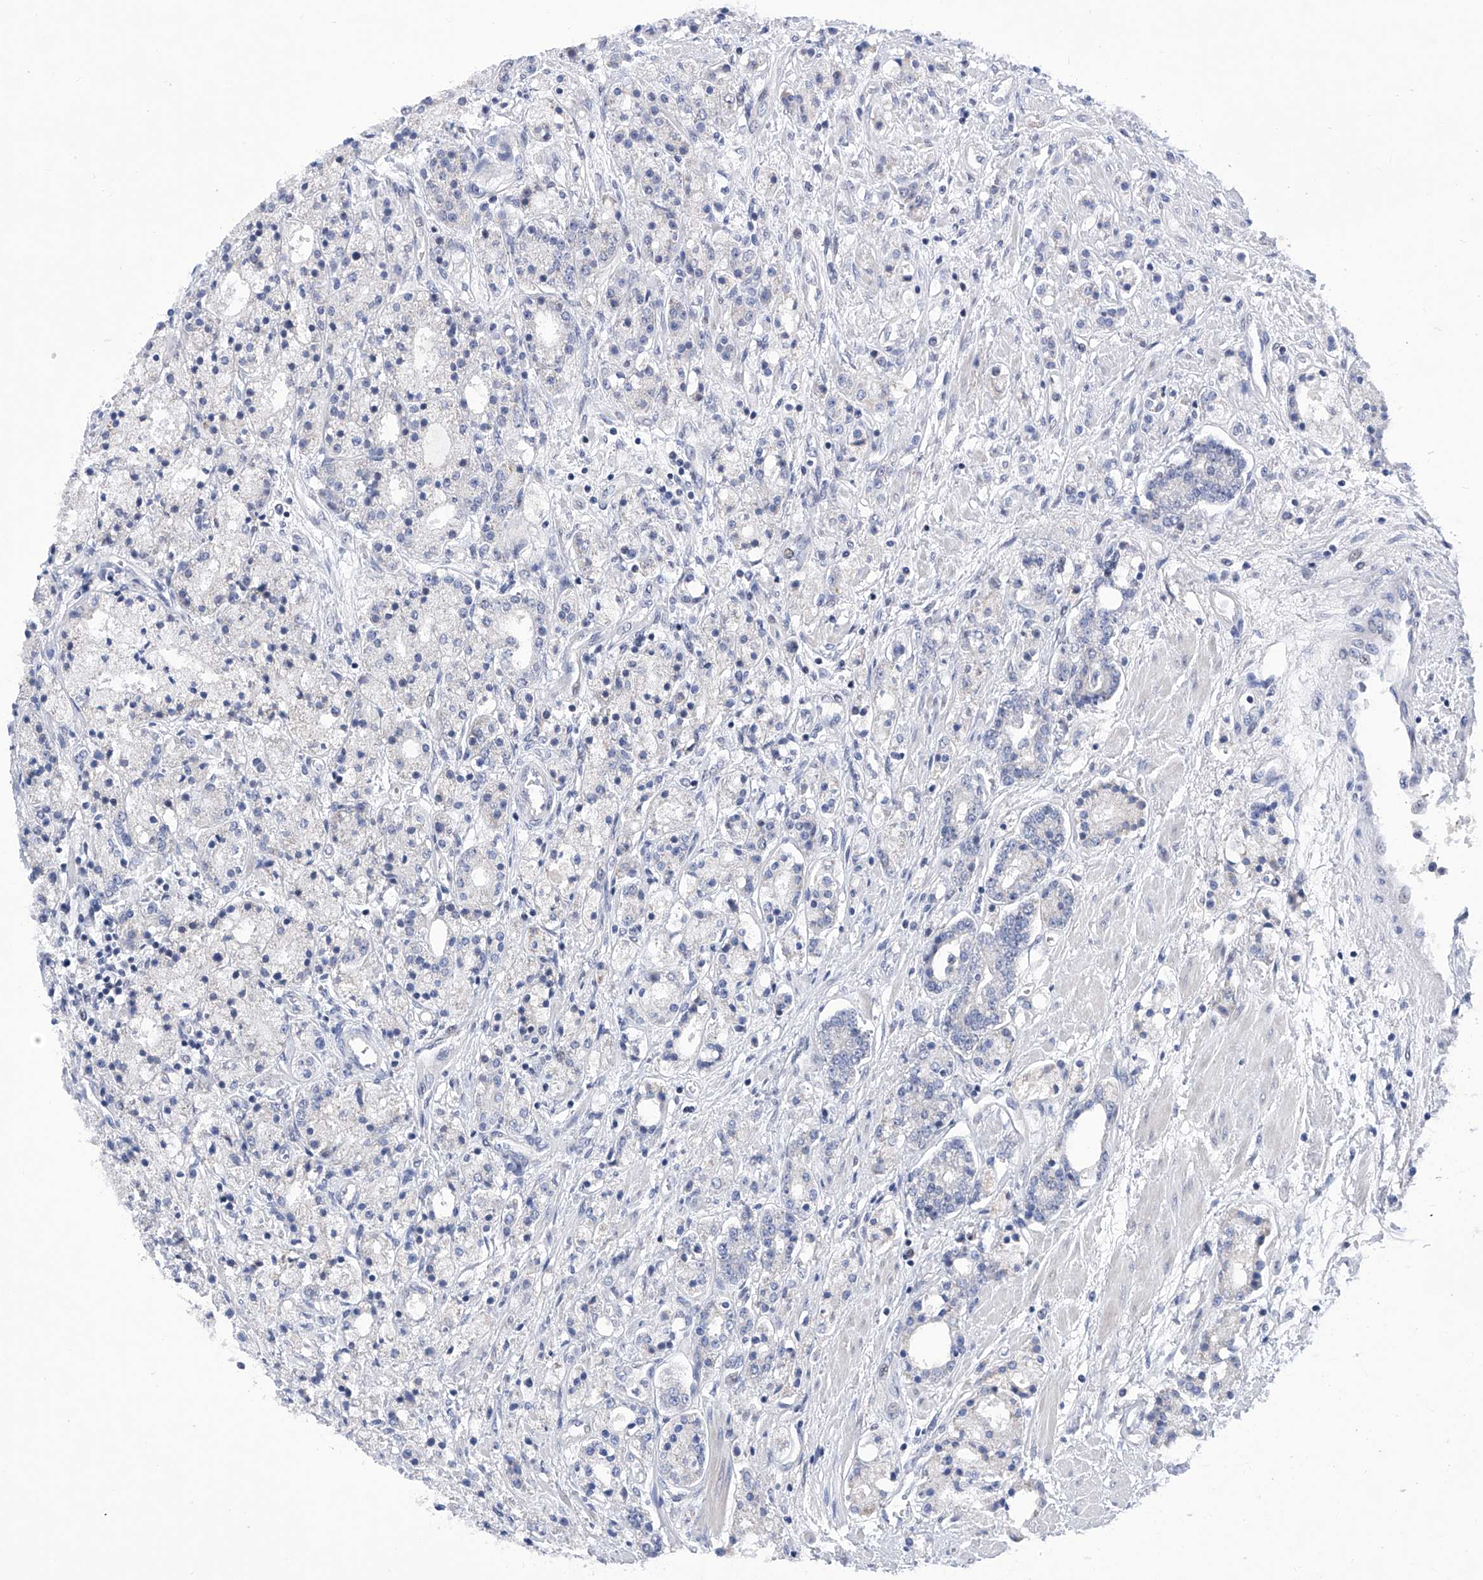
{"staining": {"intensity": "negative", "quantity": "none", "location": "none"}, "tissue": "prostate cancer", "cell_type": "Tumor cells", "image_type": "cancer", "snomed": [{"axis": "morphology", "description": "Adenocarcinoma, High grade"}, {"axis": "topography", "description": "Prostate"}], "caption": "DAB immunohistochemical staining of human prostate cancer shows no significant expression in tumor cells.", "gene": "NUFIP1", "patient": {"sex": "male", "age": 60}}